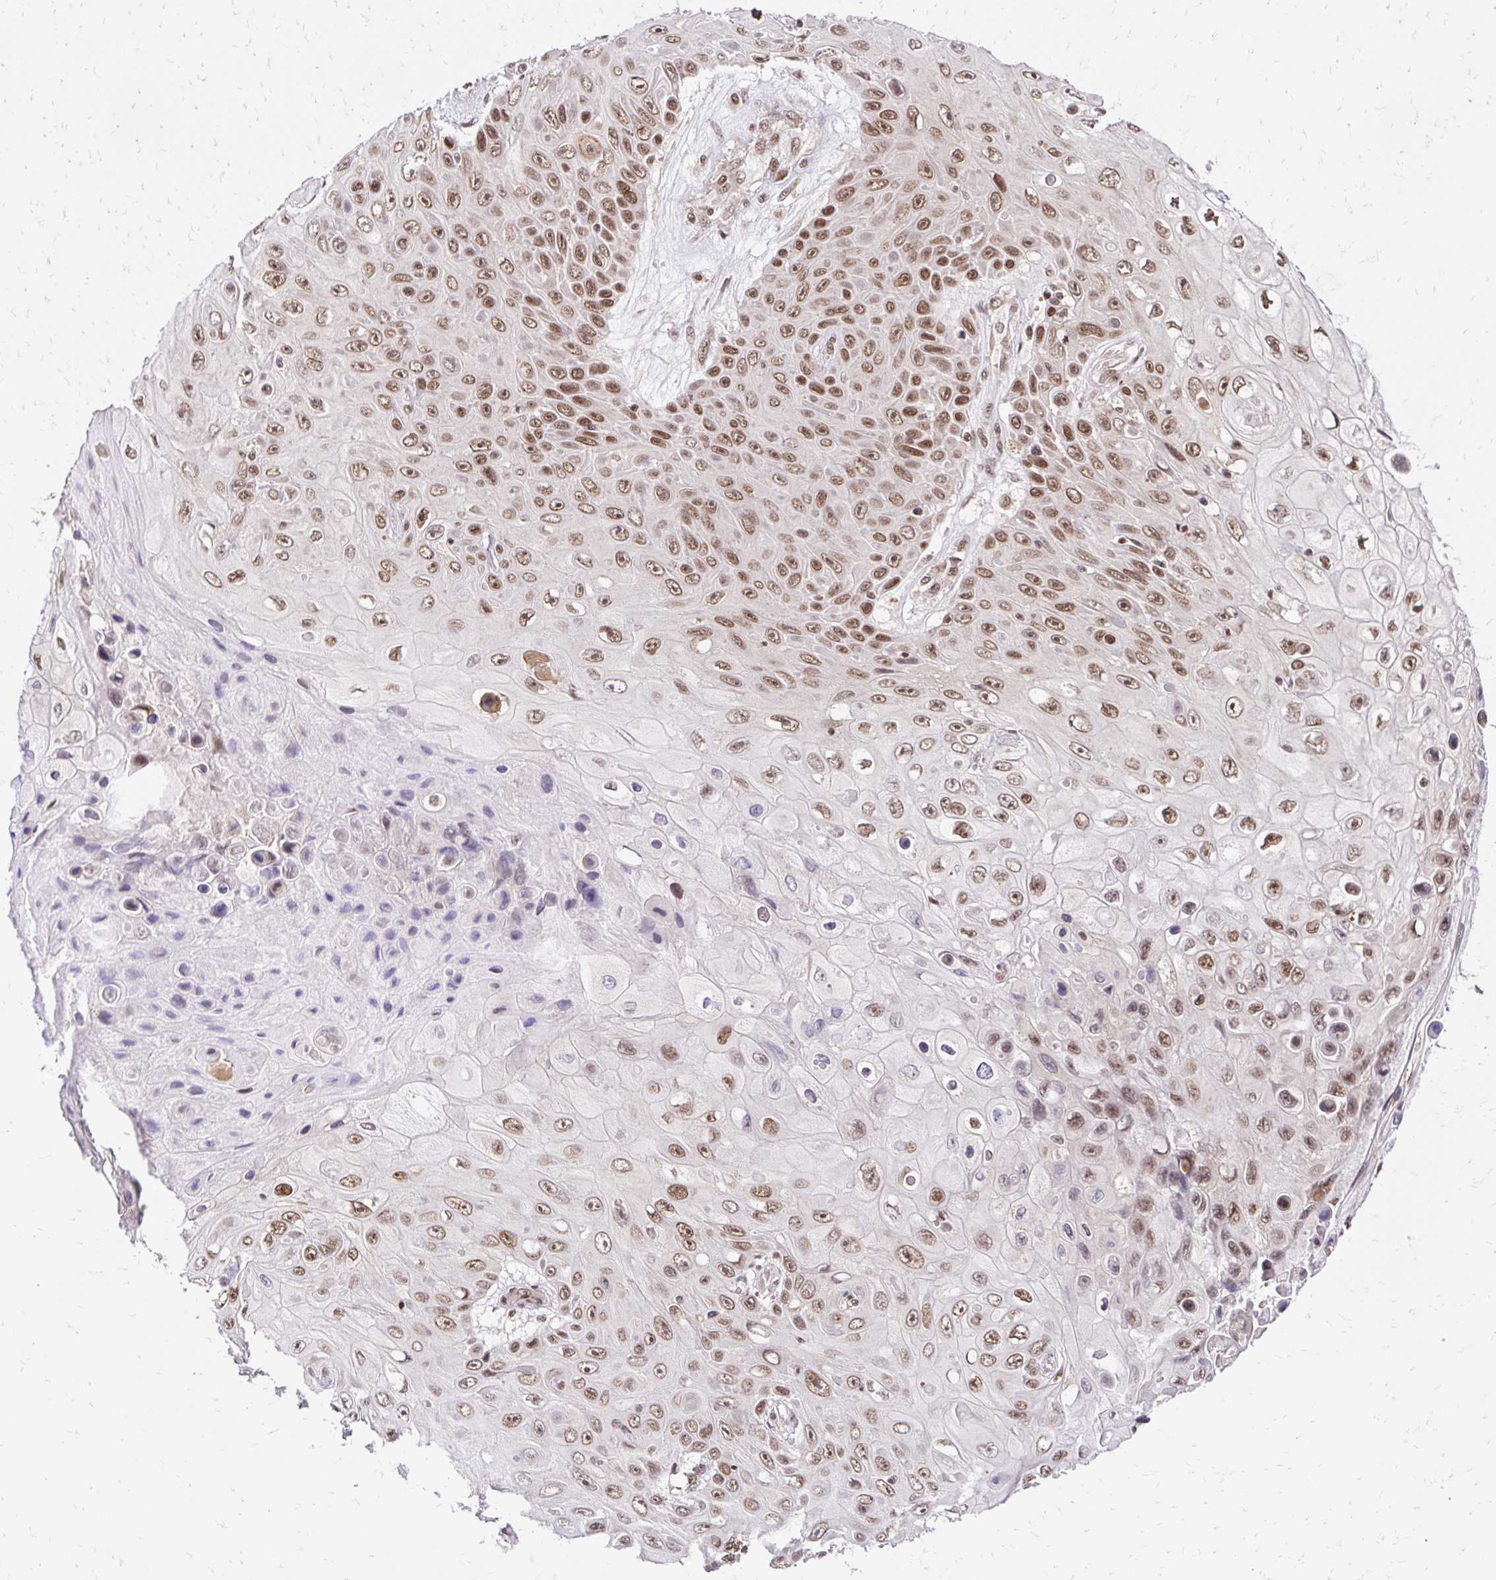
{"staining": {"intensity": "moderate", "quantity": ">75%", "location": "nuclear"}, "tissue": "skin cancer", "cell_type": "Tumor cells", "image_type": "cancer", "snomed": [{"axis": "morphology", "description": "Squamous cell carcinoma, NOS"}, {"axis": "topography", "description": "Skin"}], "caption": "Skin squamous cell carcinoma stained for a protein (brown) exhibits moderate nuclear positive positivity in approximately >75% of tumor cells.", "gene": "GLYR1", "patient": {"sex": "male", "age": 82}}